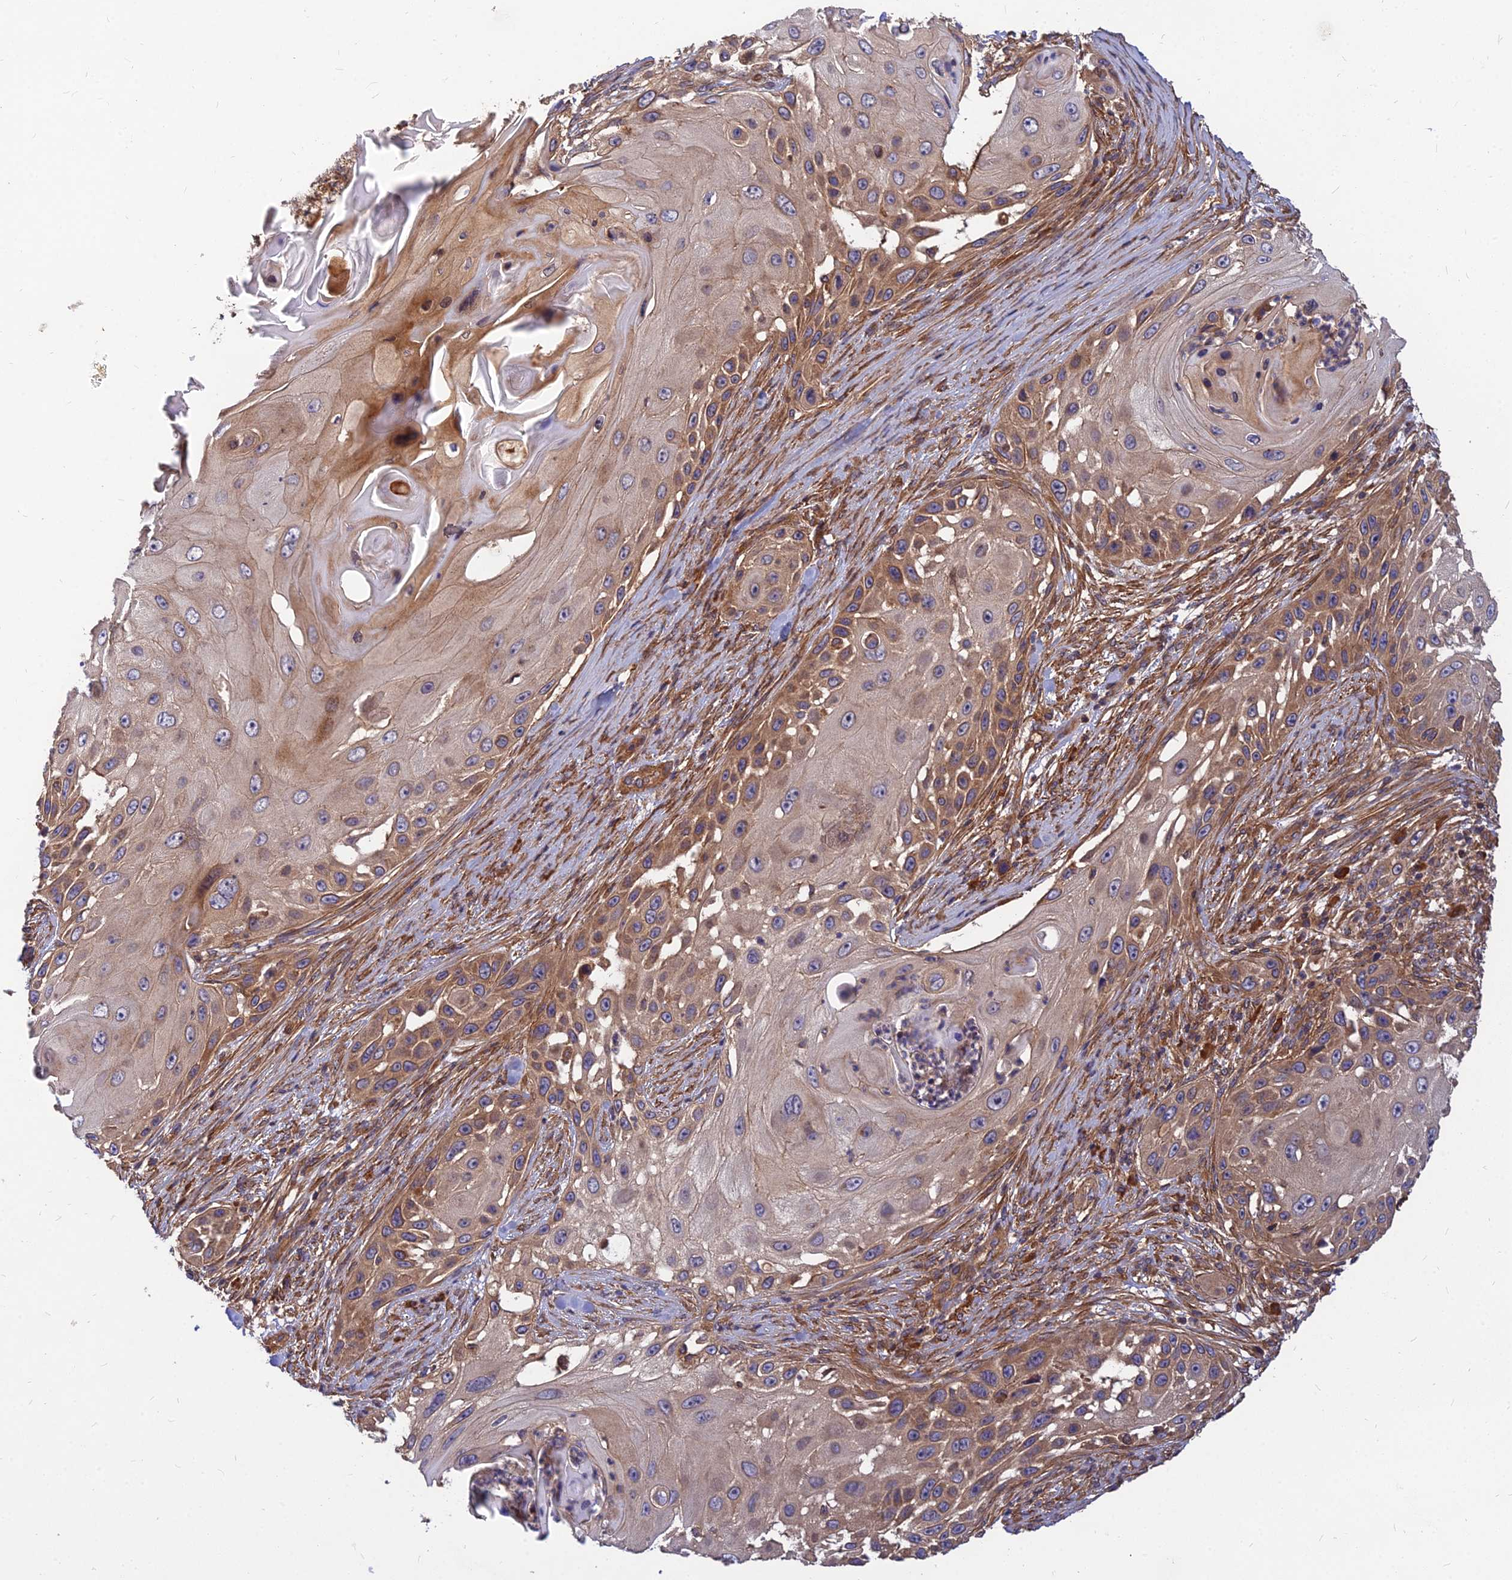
{"staining": {"intensity": "moderate", "quantity": ">75%", "location": "cytoplasmic/membranous"}, "tissue": "skin cancer", "cell_type": "Tumor cells", "image_type": "cancer", "snomed": [{"axis": "morphology", "description": "Squamous cell carcinoma, NOS"}, {"axis": "topography", "description": "Skin"}], "caption": "Tumor cells show medium levels of moderate cytoplasmic/membranous expression in approximately >75% of cells in human skin cancer (squamous cell carcinoma).", "gene": "RELCH", "patient": {"sex": "female", "age": 44}}